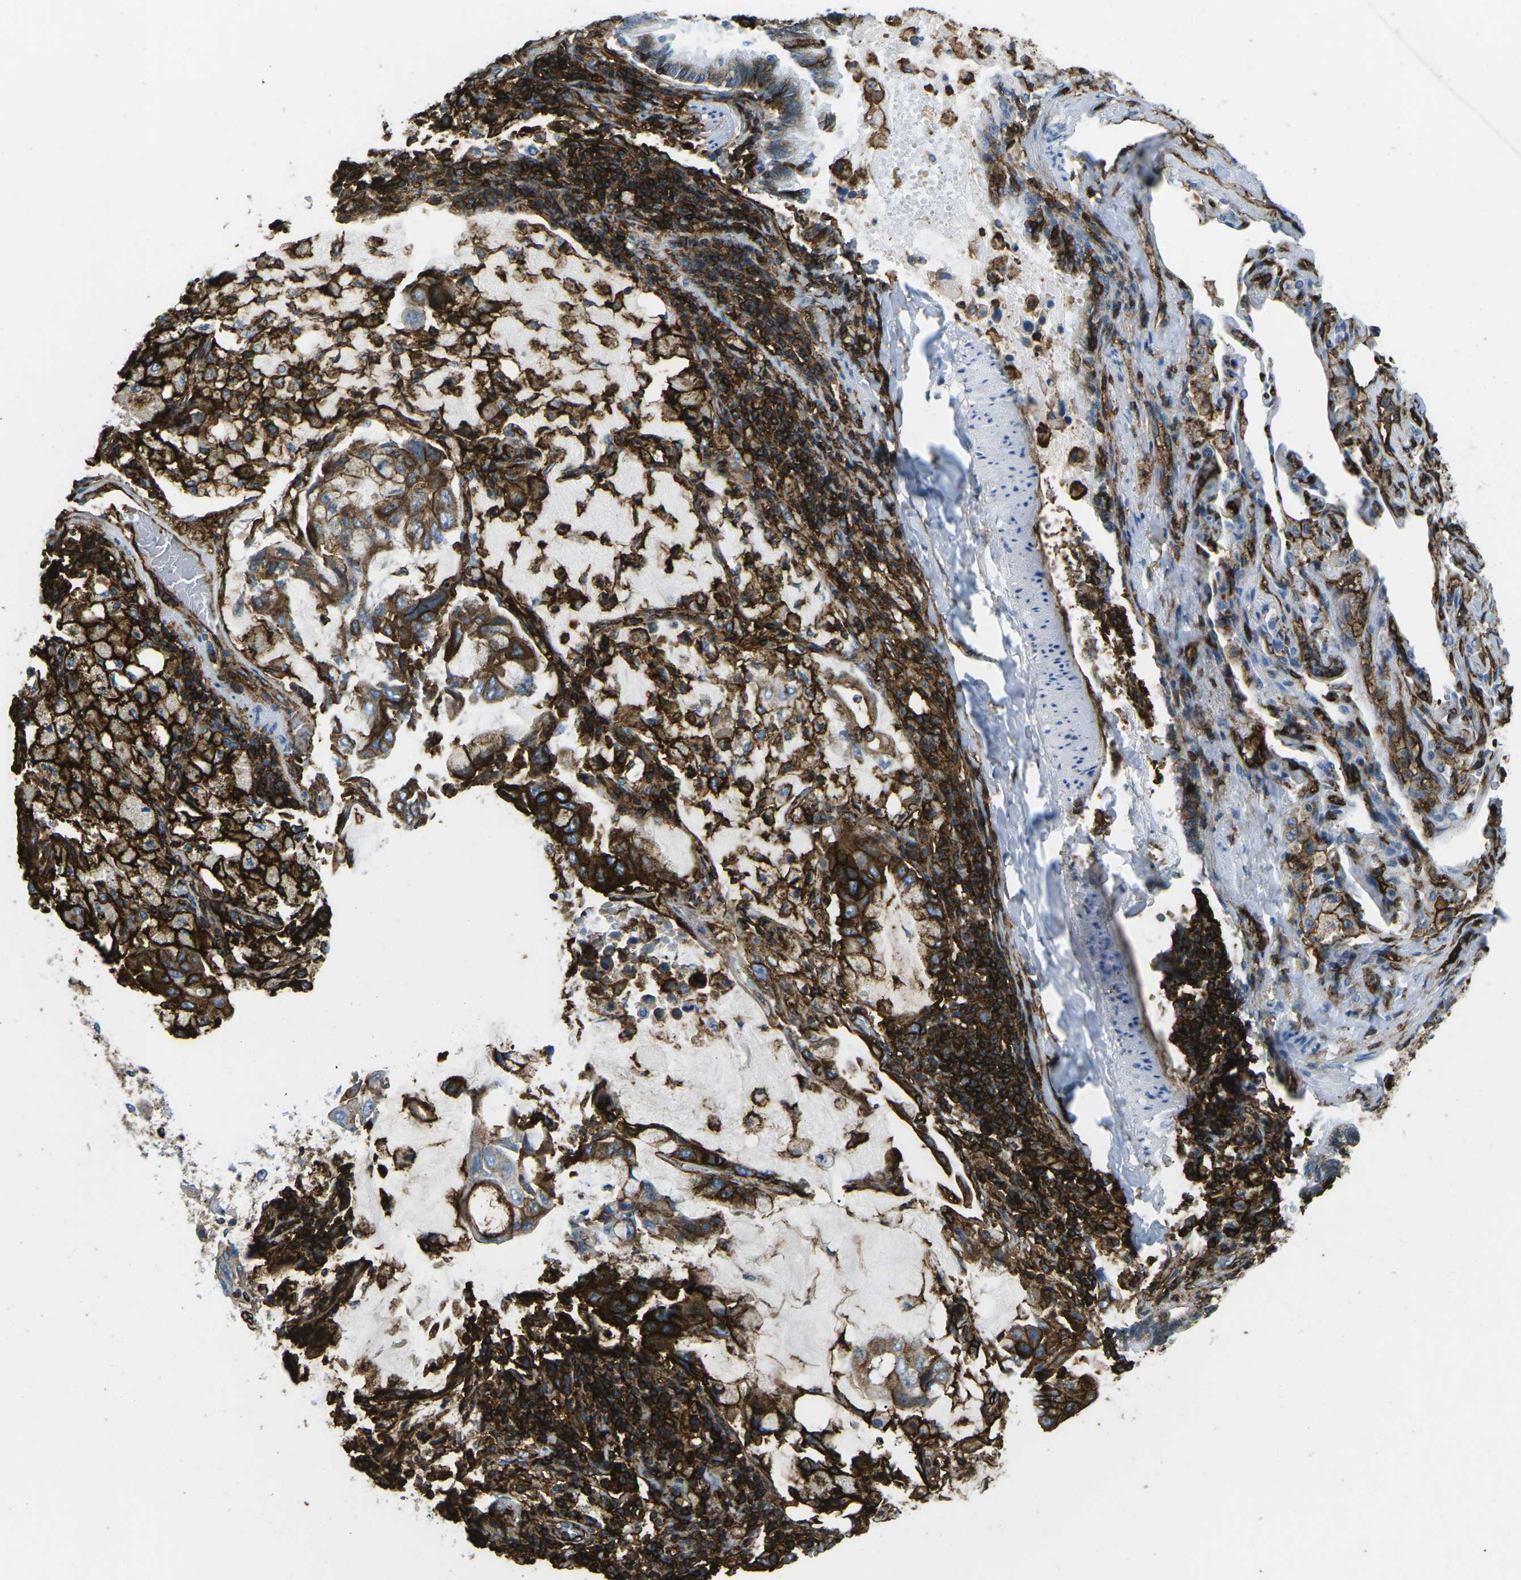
{"staining": {"intensity": "strong", "quantity": ">75%", "location": "cytoplasmic/membranous"}, "tissue": "lung cancer", "cell_type": "Tumor cells", "image_type": "cancer", "snomed": [{"axis": "morphology", "description": "Adenocarcinoma, NOS"}, {"axis": "topography", "description": "Lung"}], "caption": "Immunohistochemical staining of lung cancer (adenocarcinoma) displays strong cytoplasmic/membranous protein positivity in approximately >75% of tumor cells. (Brightfield microscopy of DAB IHC at high magnification).", "gene": "HLA-B", "patient": {"sex": "male", "age": 64}}